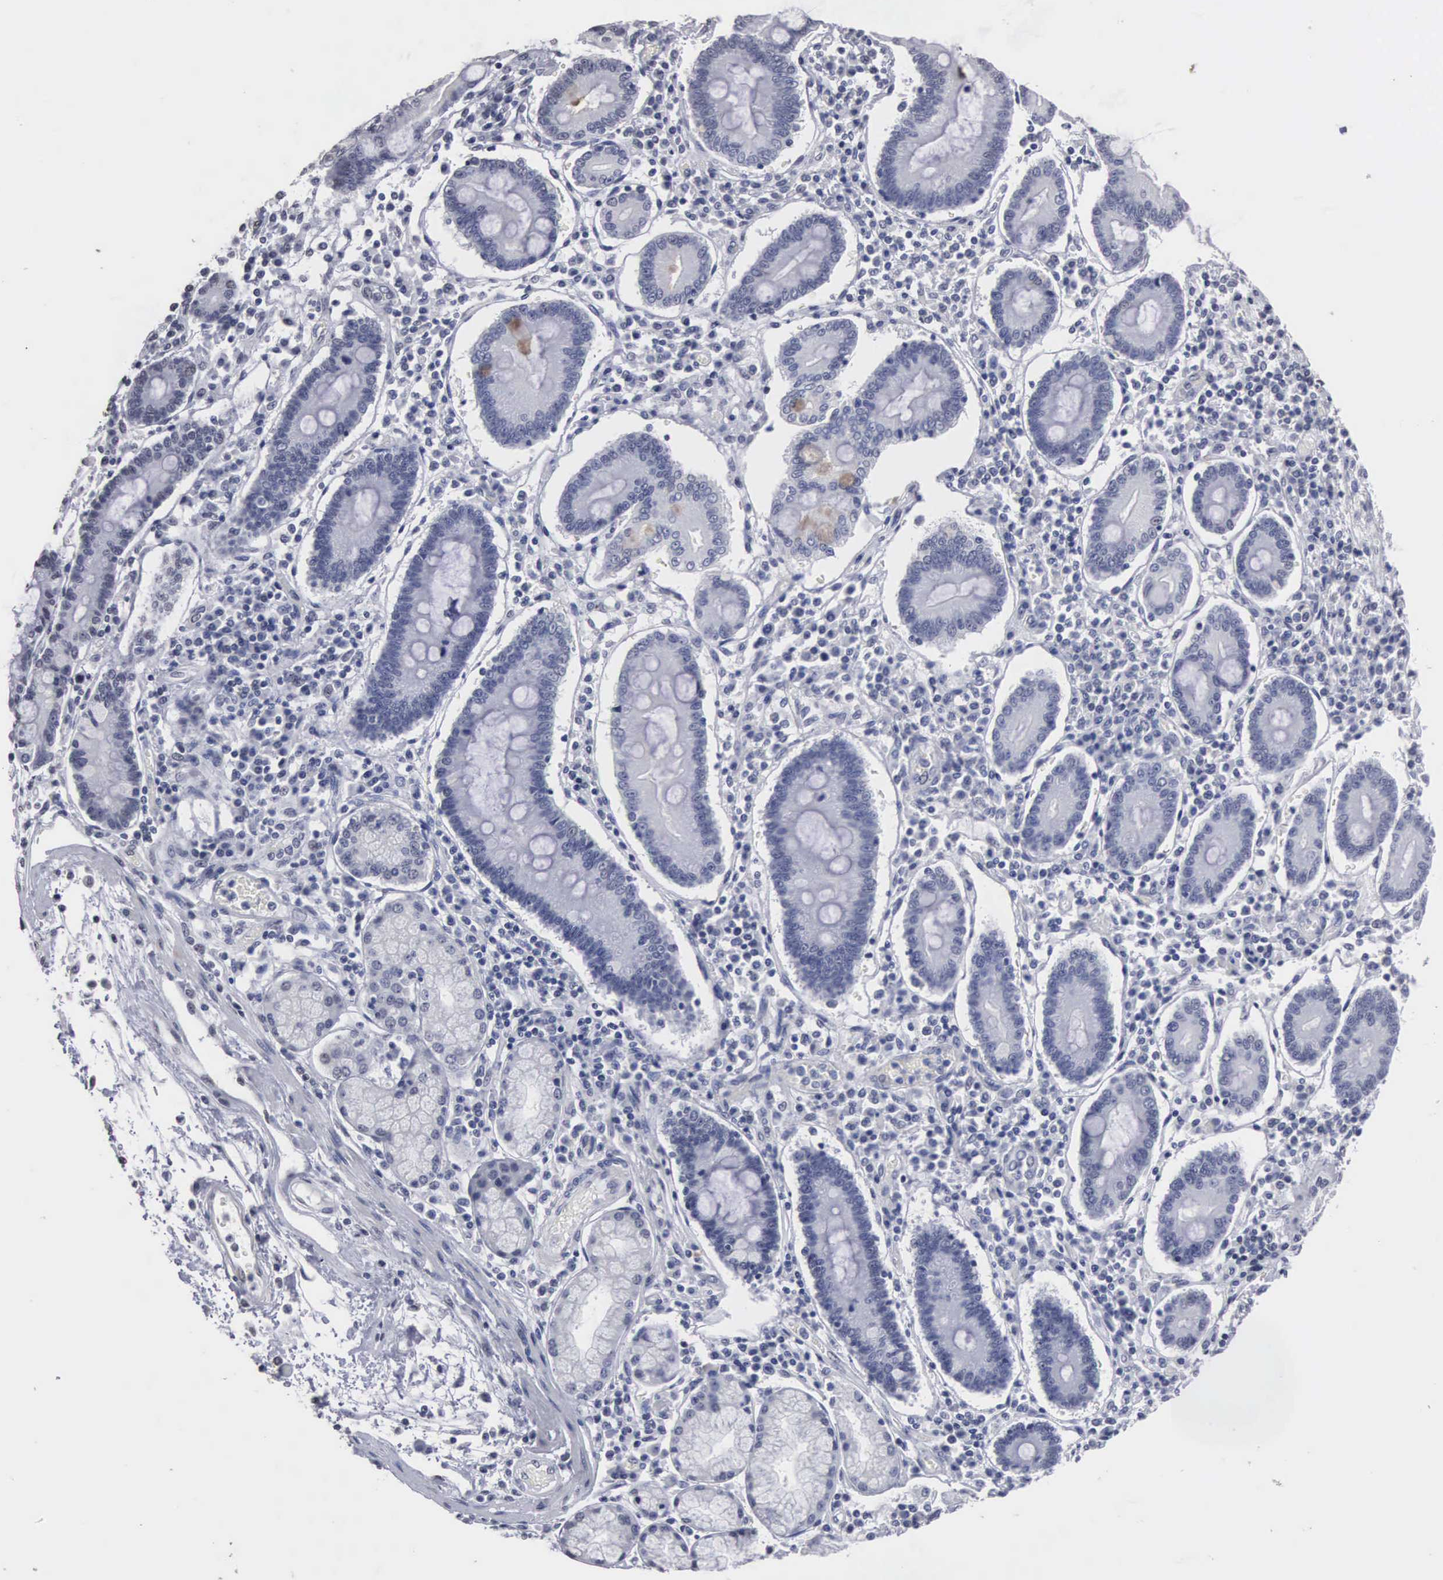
{"staining": {"intensity": "weak", "quantity": "<25%", "location": "cytoplasmic/membranous"}, "tissue": "pancreatic cancer", "cell_type": "Tumor cells", "image_type": "cancer", "snomed": [{"axis": "morphology", "description": "Adenocarcinoma, NOS"}, {"axis": "topography", "description": "Pancreas"}], "caption": "A histopathology image of adenocarcinoma (pancreatic) stained for a protein exhibits no brown staining in tumor cells.", "gene": "UPB1", "patient": {"sex": "female", "age": 57}}